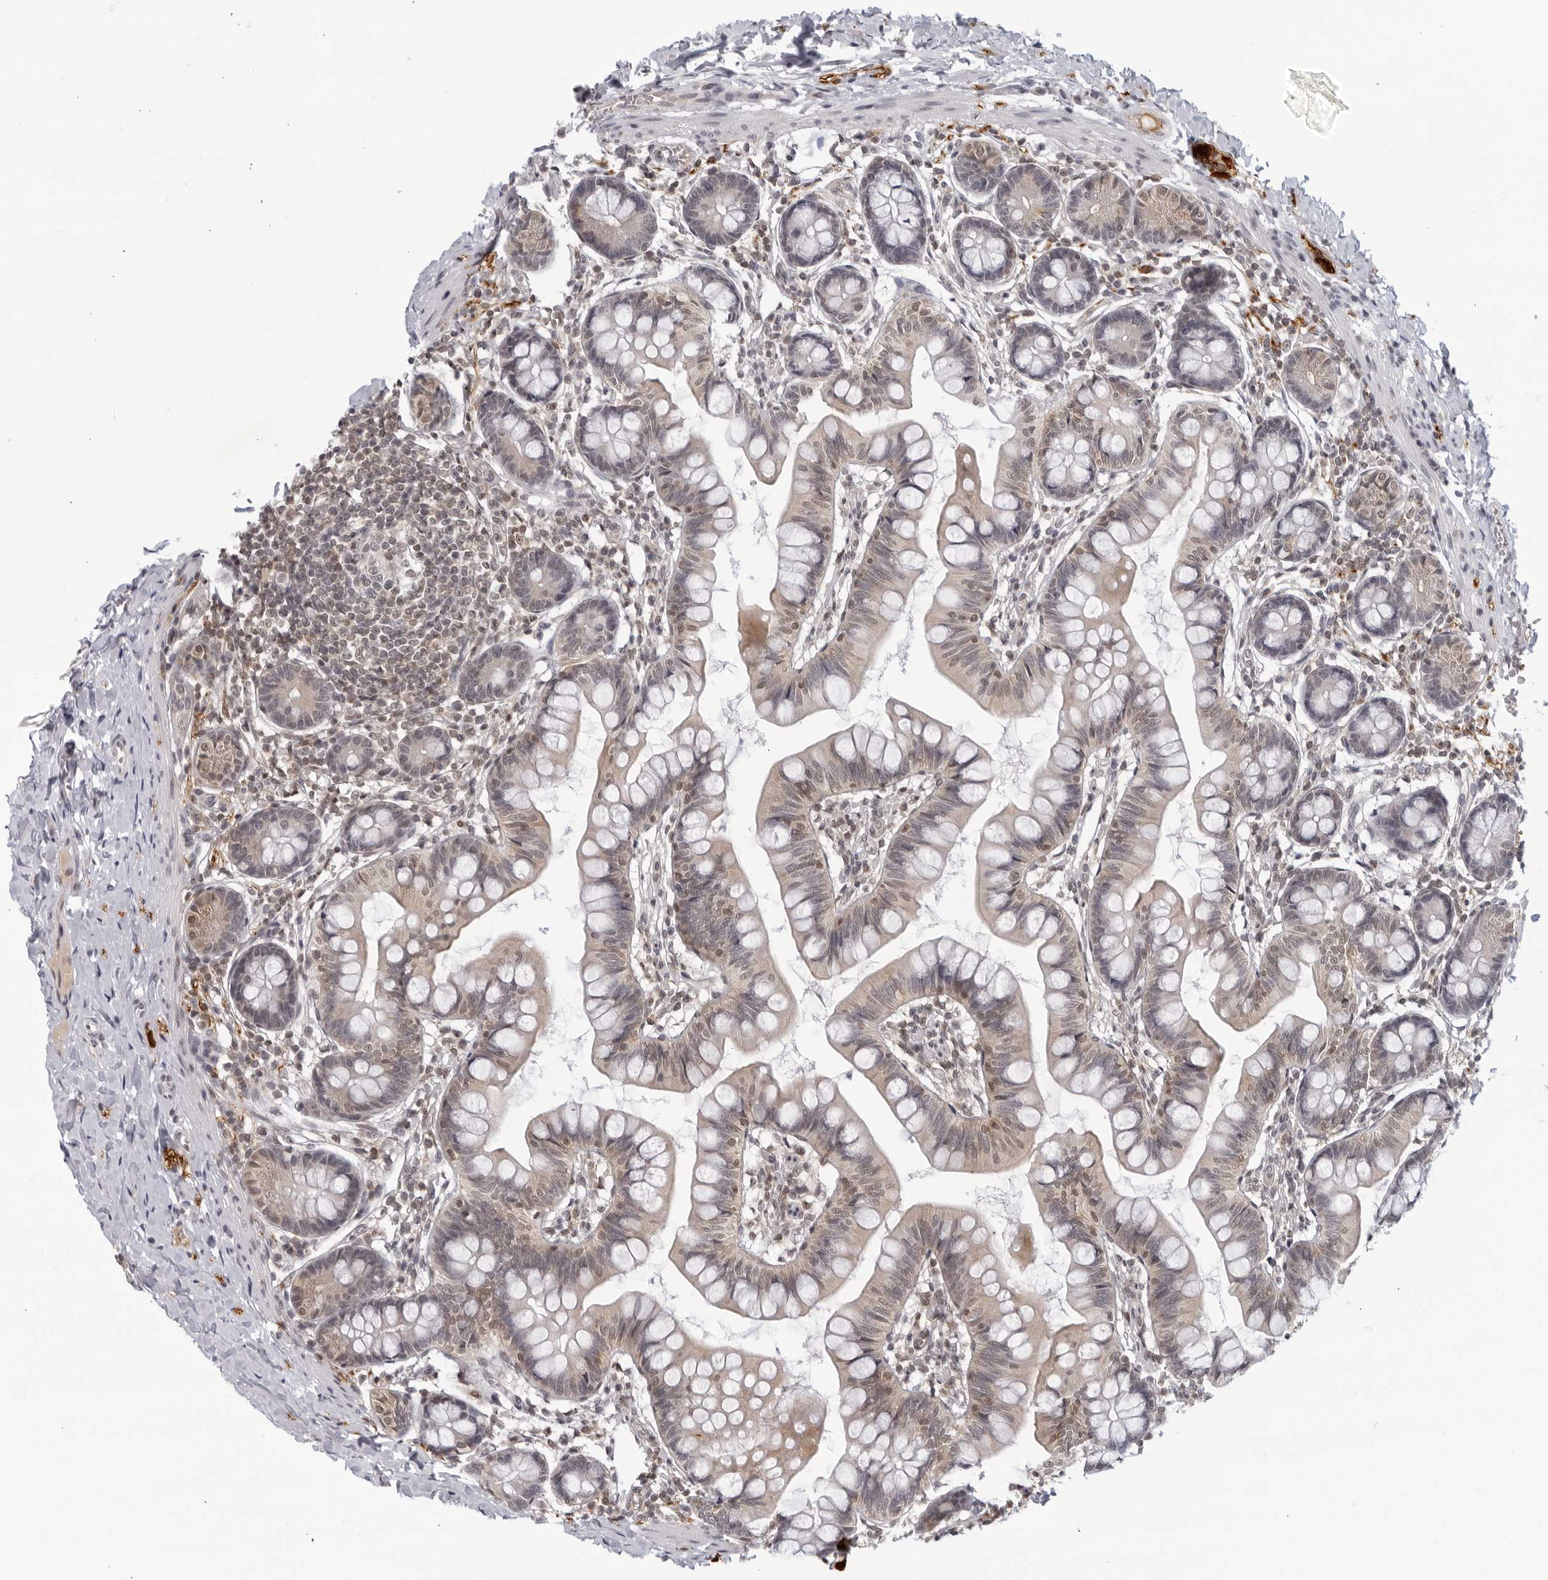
{"staining": {"intensity": "weak", "quantity": "25%-75%", "location": "cytoplasmic/membranous,nuclear"}, "tissue": "small intestine", "cell_type": "Glandular cells", "image_type": "normal", "snomed": [{"axis": "morphology", "description": "Normal tissue, NOS"}, {"axis": "topography", "description": "Small intestine"}], "caption": "DAB immunohistochemical staining of unremarkable human small intestine exhibits weak cytoplasmic/membranous,nuclear protein expression in about 25%-75% of glandular cells.", "gene": "CC2D1B", "patient": {"sex": "male", "age": 7}}